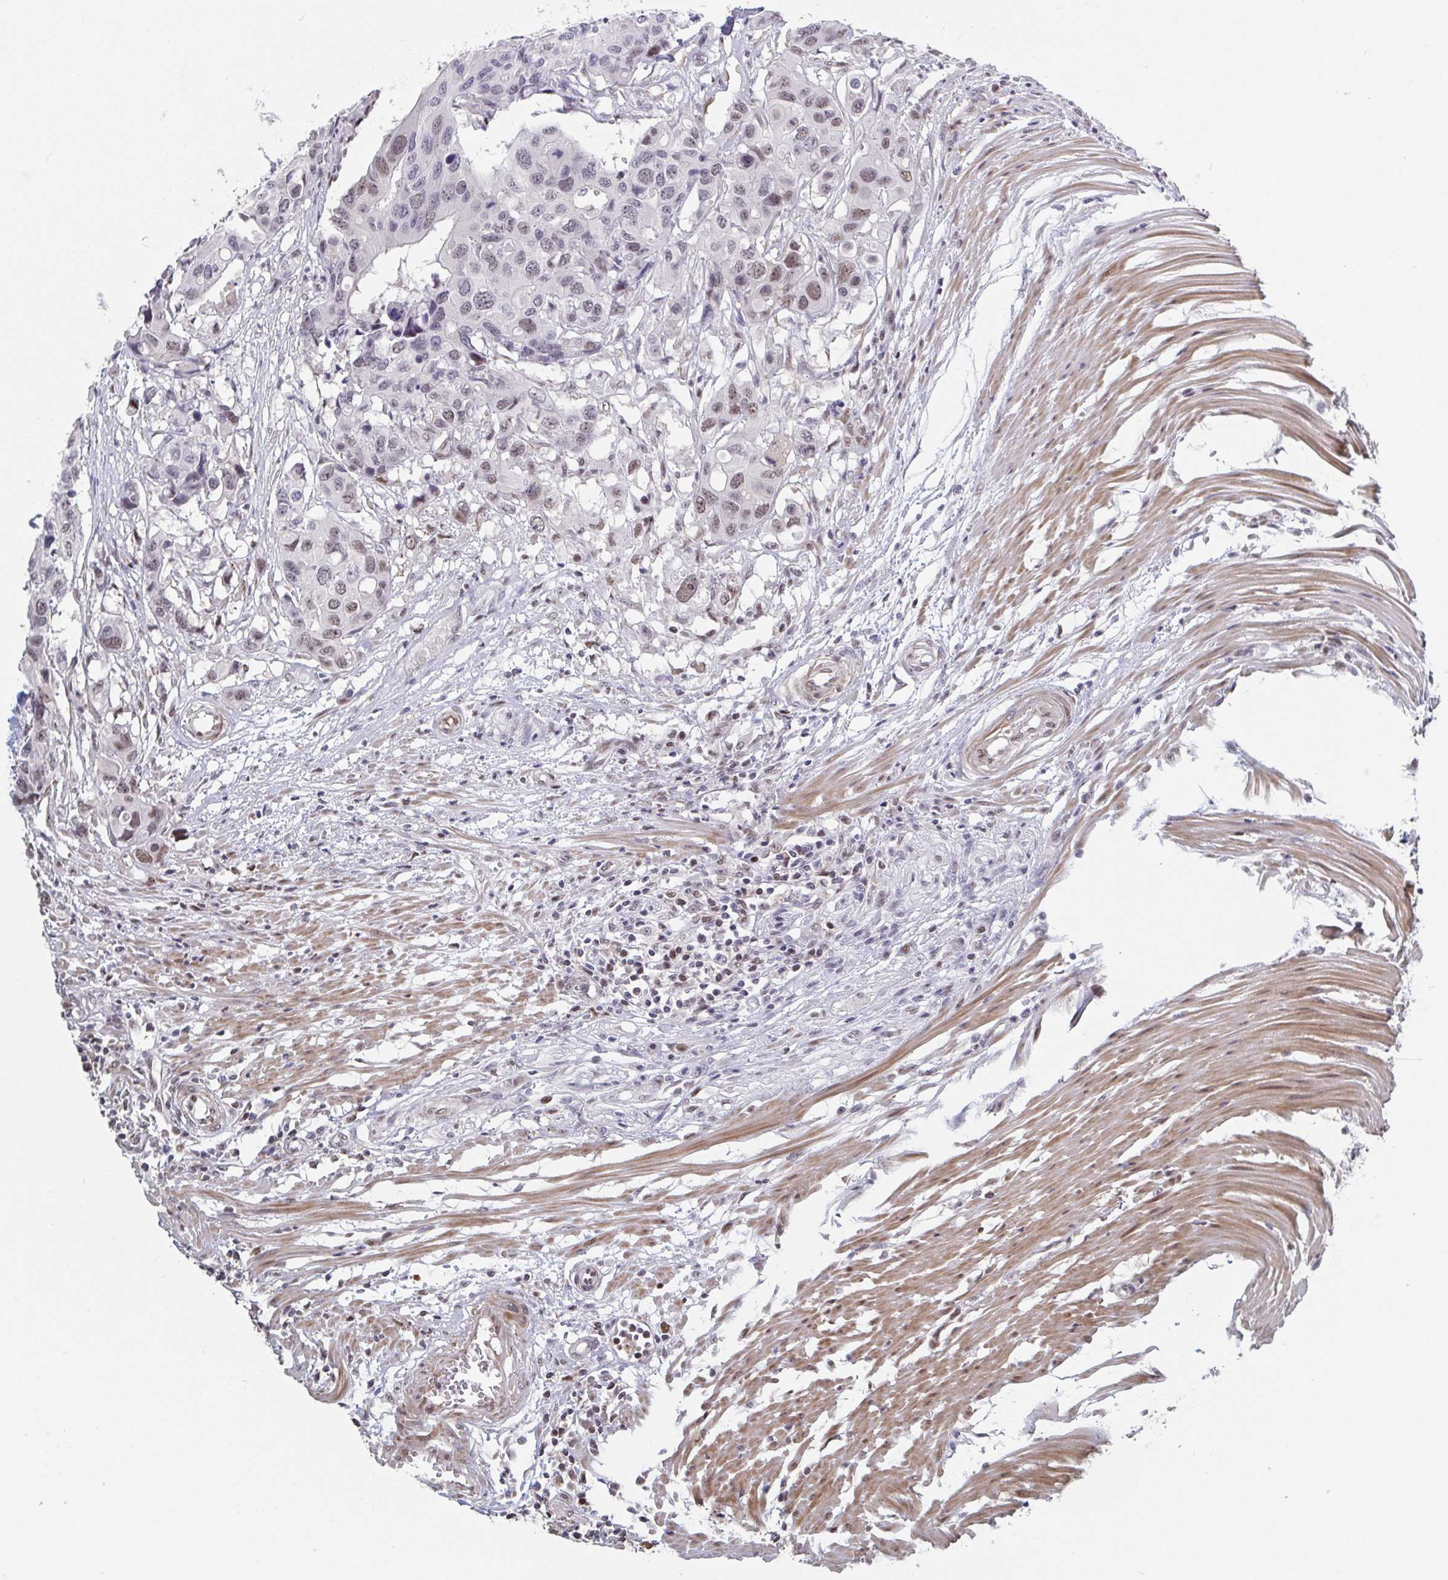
{"staining": {"intensity": "moderate", "quantity": "25%-75%", "location": "nuclear"}, "tissue": "colorectal cancer", "cell_type": "Tumor cells", "image_type": "cancer", "snomed": [{"axis": "morphology", "description": "Adenocarcinoma, NOS"}, {"axis": "topography", "description": "Colon"}], "caption": "Adenocarcinoma (colorectal) stained with immunohistochemistry (IHC) reveals moderate nuclear staining in about 25%-75% of tumor cells. The staining is performed using DAB brown chromogen to label protein expression. The nuclei are counter-stained blue using hematoxylin.", "gene": "BCL7B", "patient": {"sex": "male", "age": 77}}